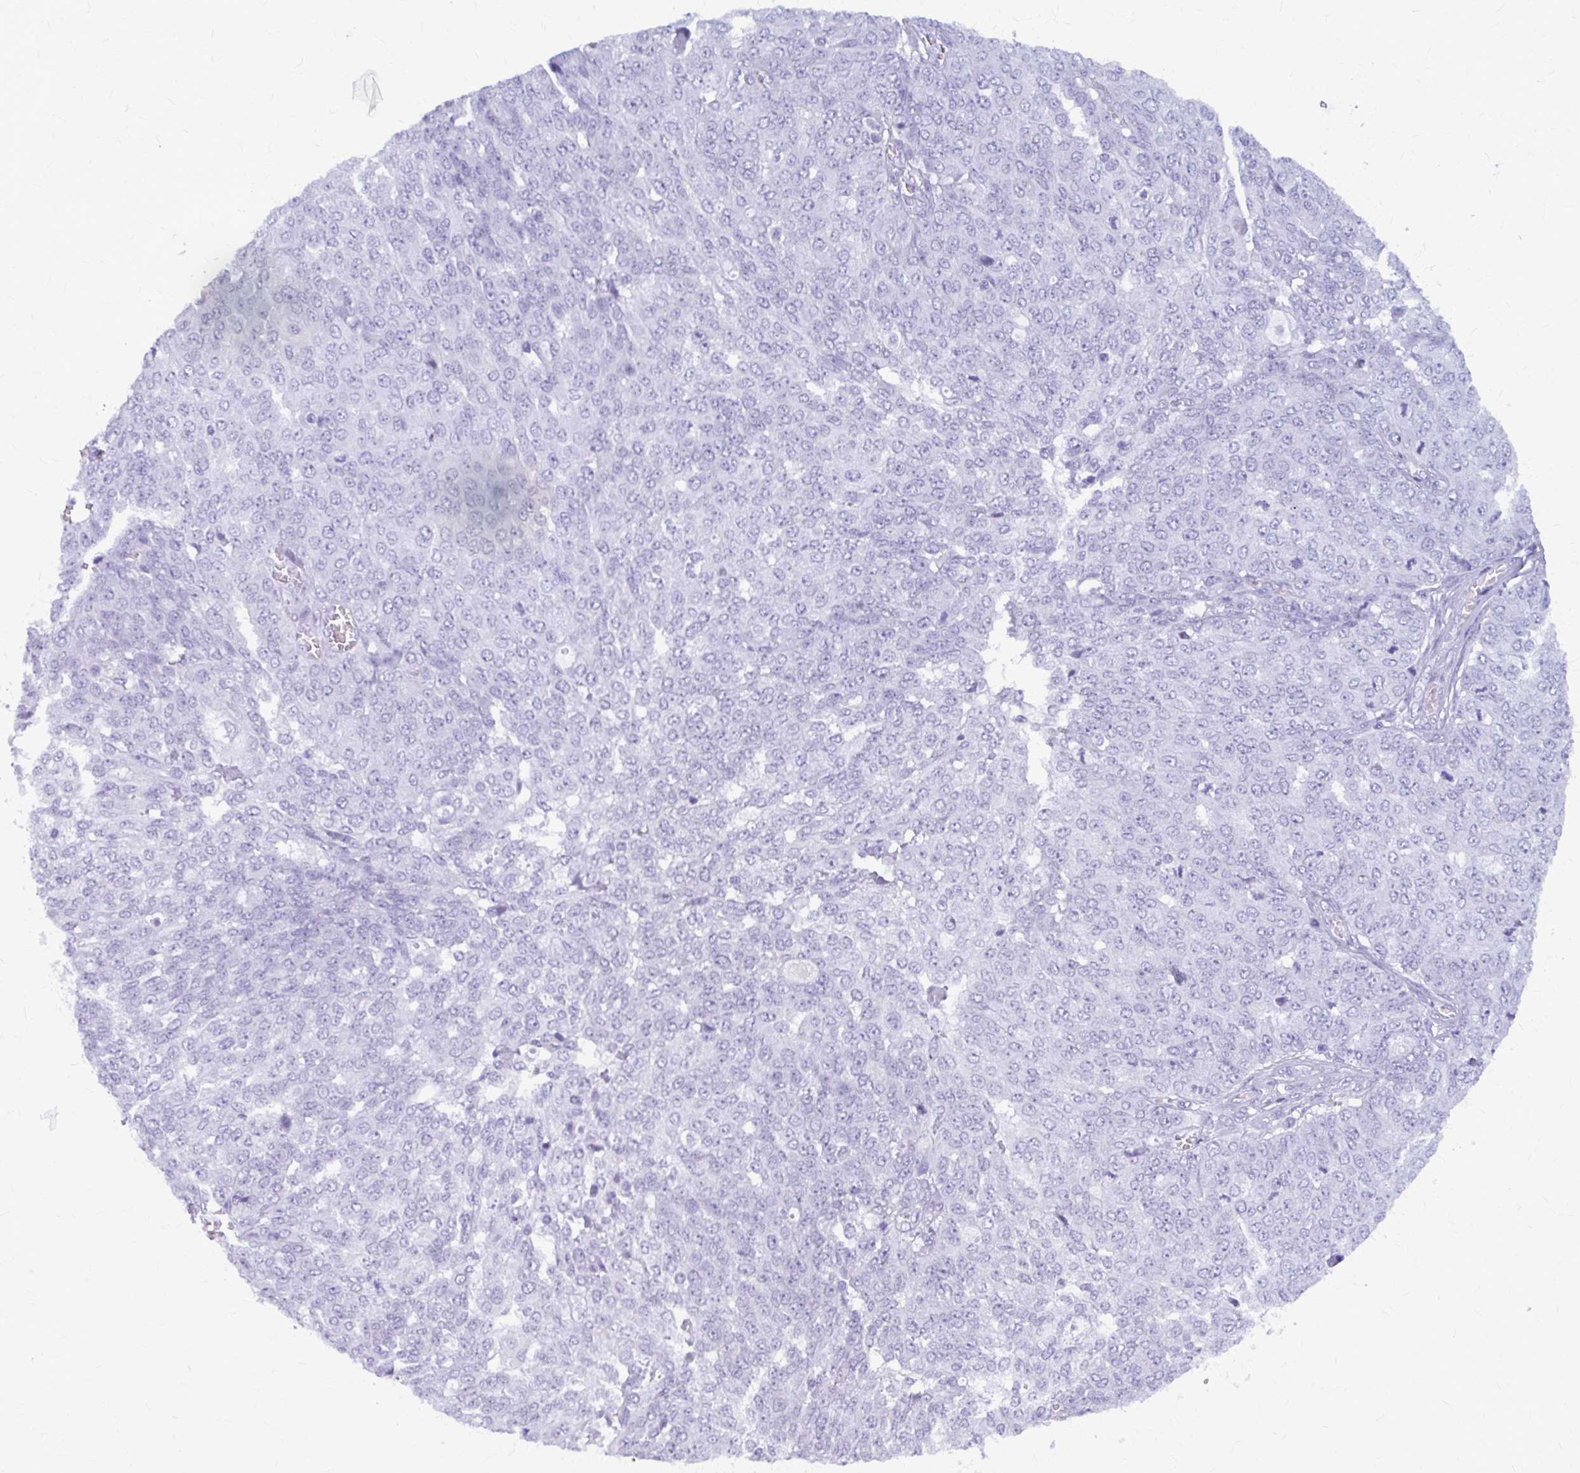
{"staining": {"intensity": "negative", "quantity": "none", "location": "none"}, "tissue": "ovarian cancer", "cell_type": "Tumor cells", "image_type": "cancer", "snomed": [{"axis": "morphology", "description": "Cystadenocarcinoma, serous, NOS"}, {"axis": "topography", "description": "Soft tissue"}, {"axis": "topography", "description": "Ovary"}], "caption": "The micrograph shows no significant positivity in tumor cells of ovarian serous cystadenocarcinoma. (Immunohistochemistry, brightfield microscopy, high magnification).", "gene": "KLHDC7A", "patient": {"sex": "female", "age": 57}}